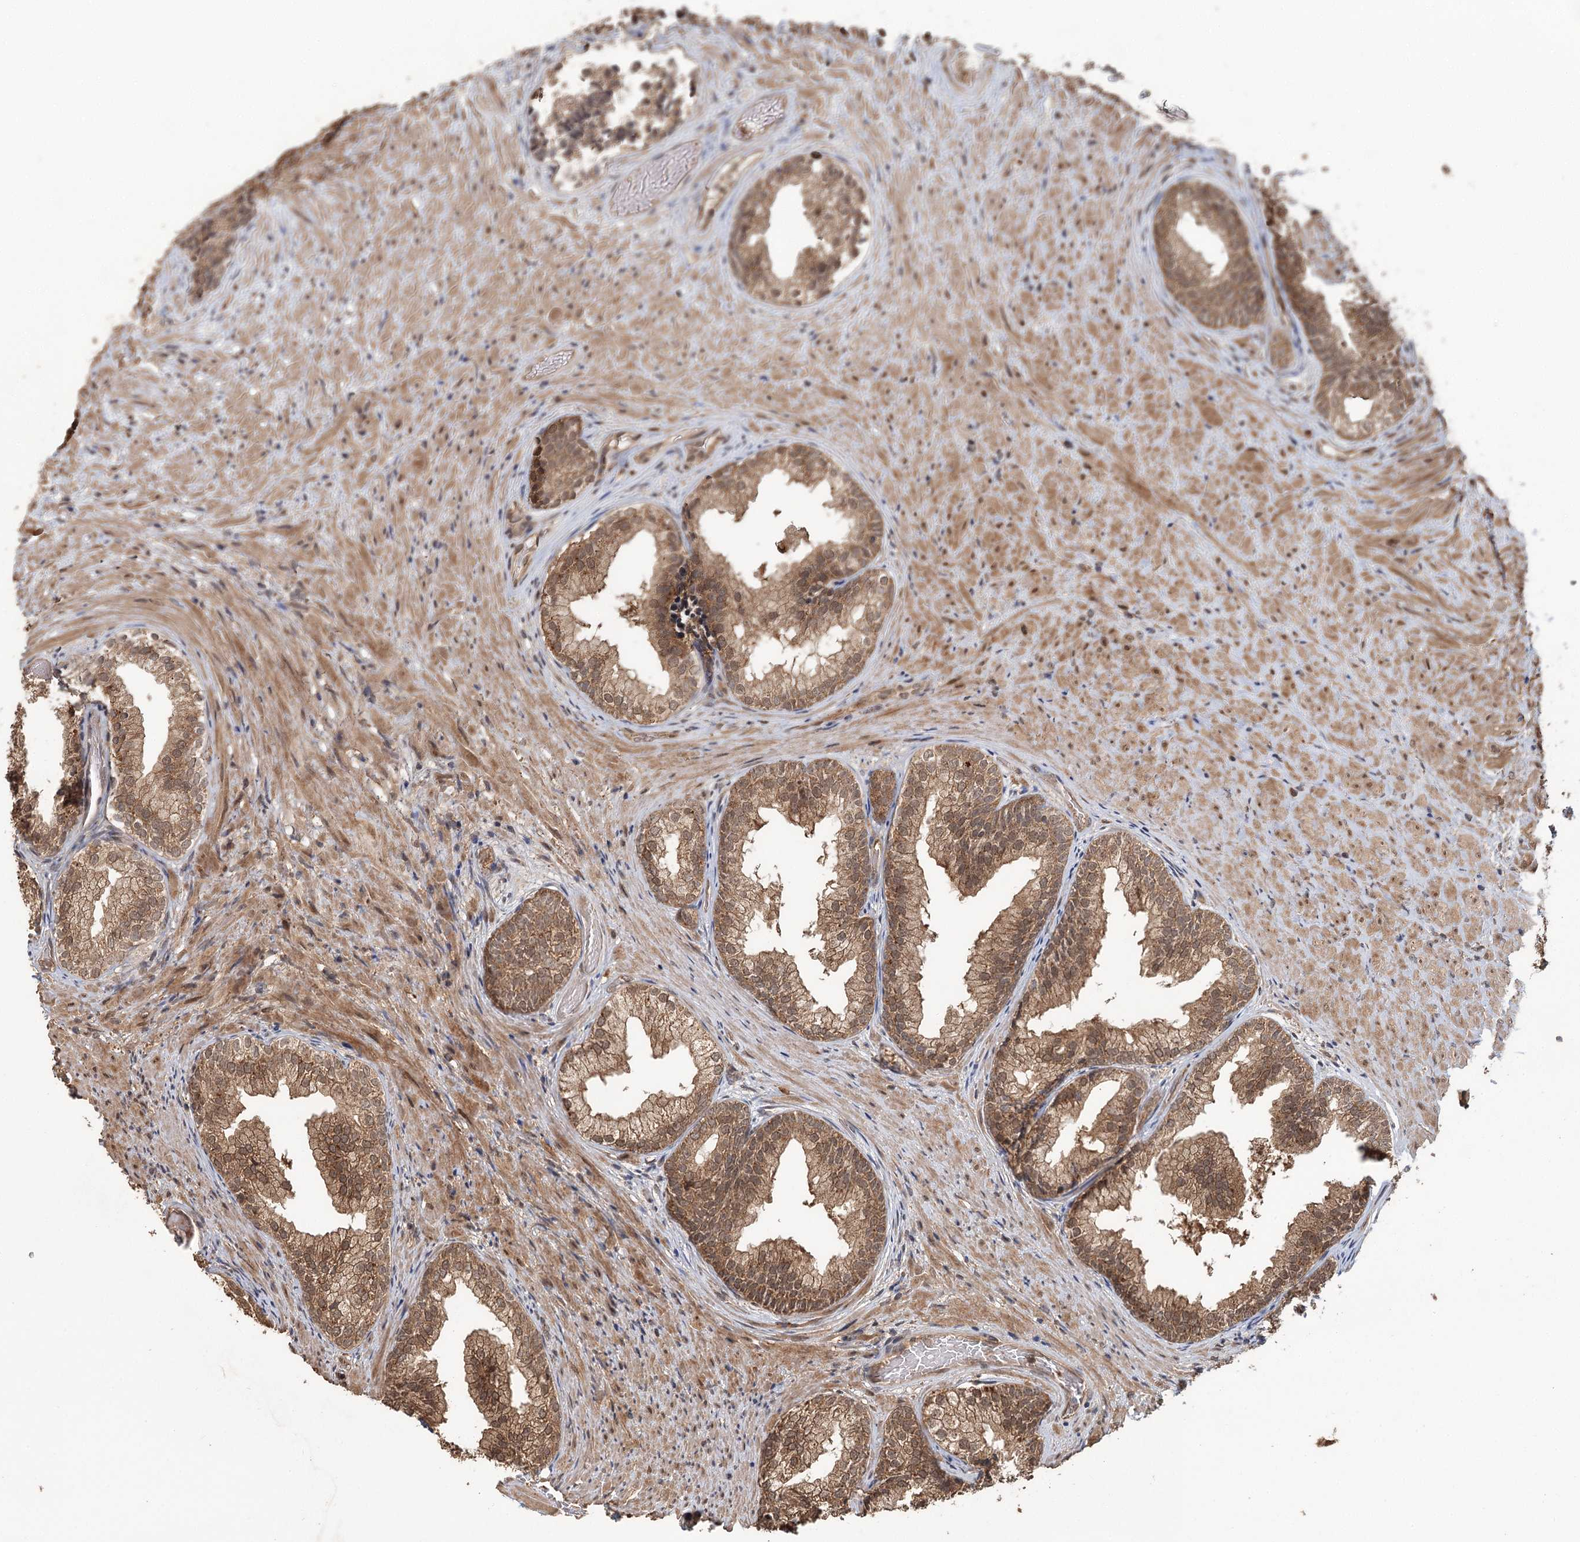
{"staining": {"intensity": "moderate", "quantity": ">75%", "location": "cytoplasmic/membranous,nuclear"}, "tissue": "prostate", "cell_type": "Glandular cells", "image_type": "normal", "snomed": [{"axis": "morphology", "description": "Normal tissue, NOS"}, {"axis": "topography", "description": "Prostate"}], "caption": "Protein expression analysis of normal prostate reveals moderate cytoplasmic/membranous,nuclear staining in about >75% of glandular cells.", "gene": "N6AMT1", "patient": {"sex": "male", "age": 76}}